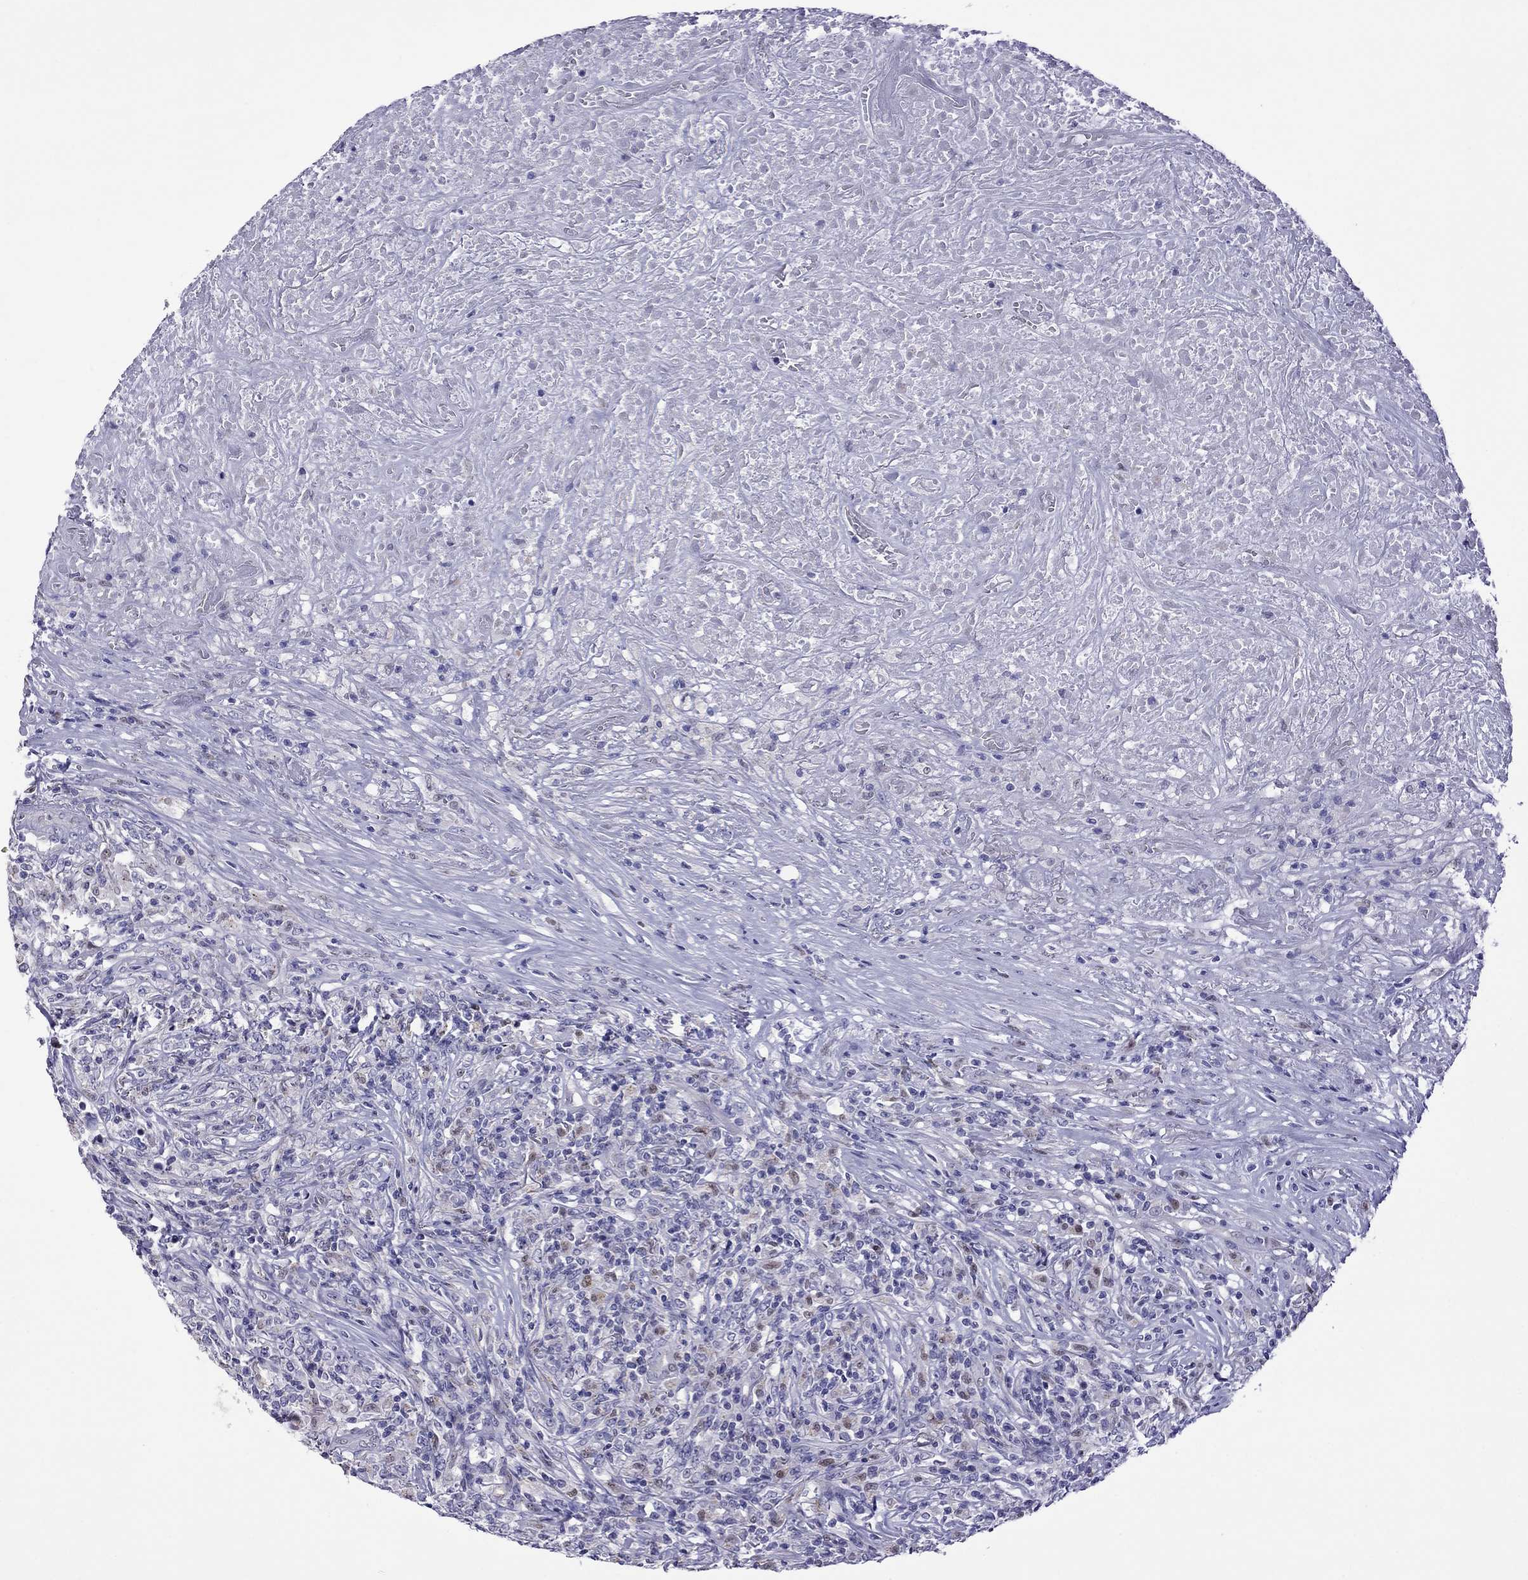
{"staining": {"intensity": "negative", "quantity": "none", "location": "none"}, "tissue": "lymphoma", "cell_type": "Tumor cells", "image_type": "cancer", "snomed": [{"axis": "morphology", "description": "Malignant lymphoma, non-Hodgkin's type, High grade"}, {"axis": "topography", "description": "Lung"}], "caption": "Immunohistochemistry of human malignant lymphoma, non-Hodgkin's type (high-grade) demonstrates no positivity in tumor cells. (Stains: DAB (3,3'-diaminobenzidine) immunohistochemistry with hematoxylin counter stain, Microscopy: brightfield microscopy at high magnification).", "gene": "MPZ", "patient": {"sex": "male", "age": 79}}